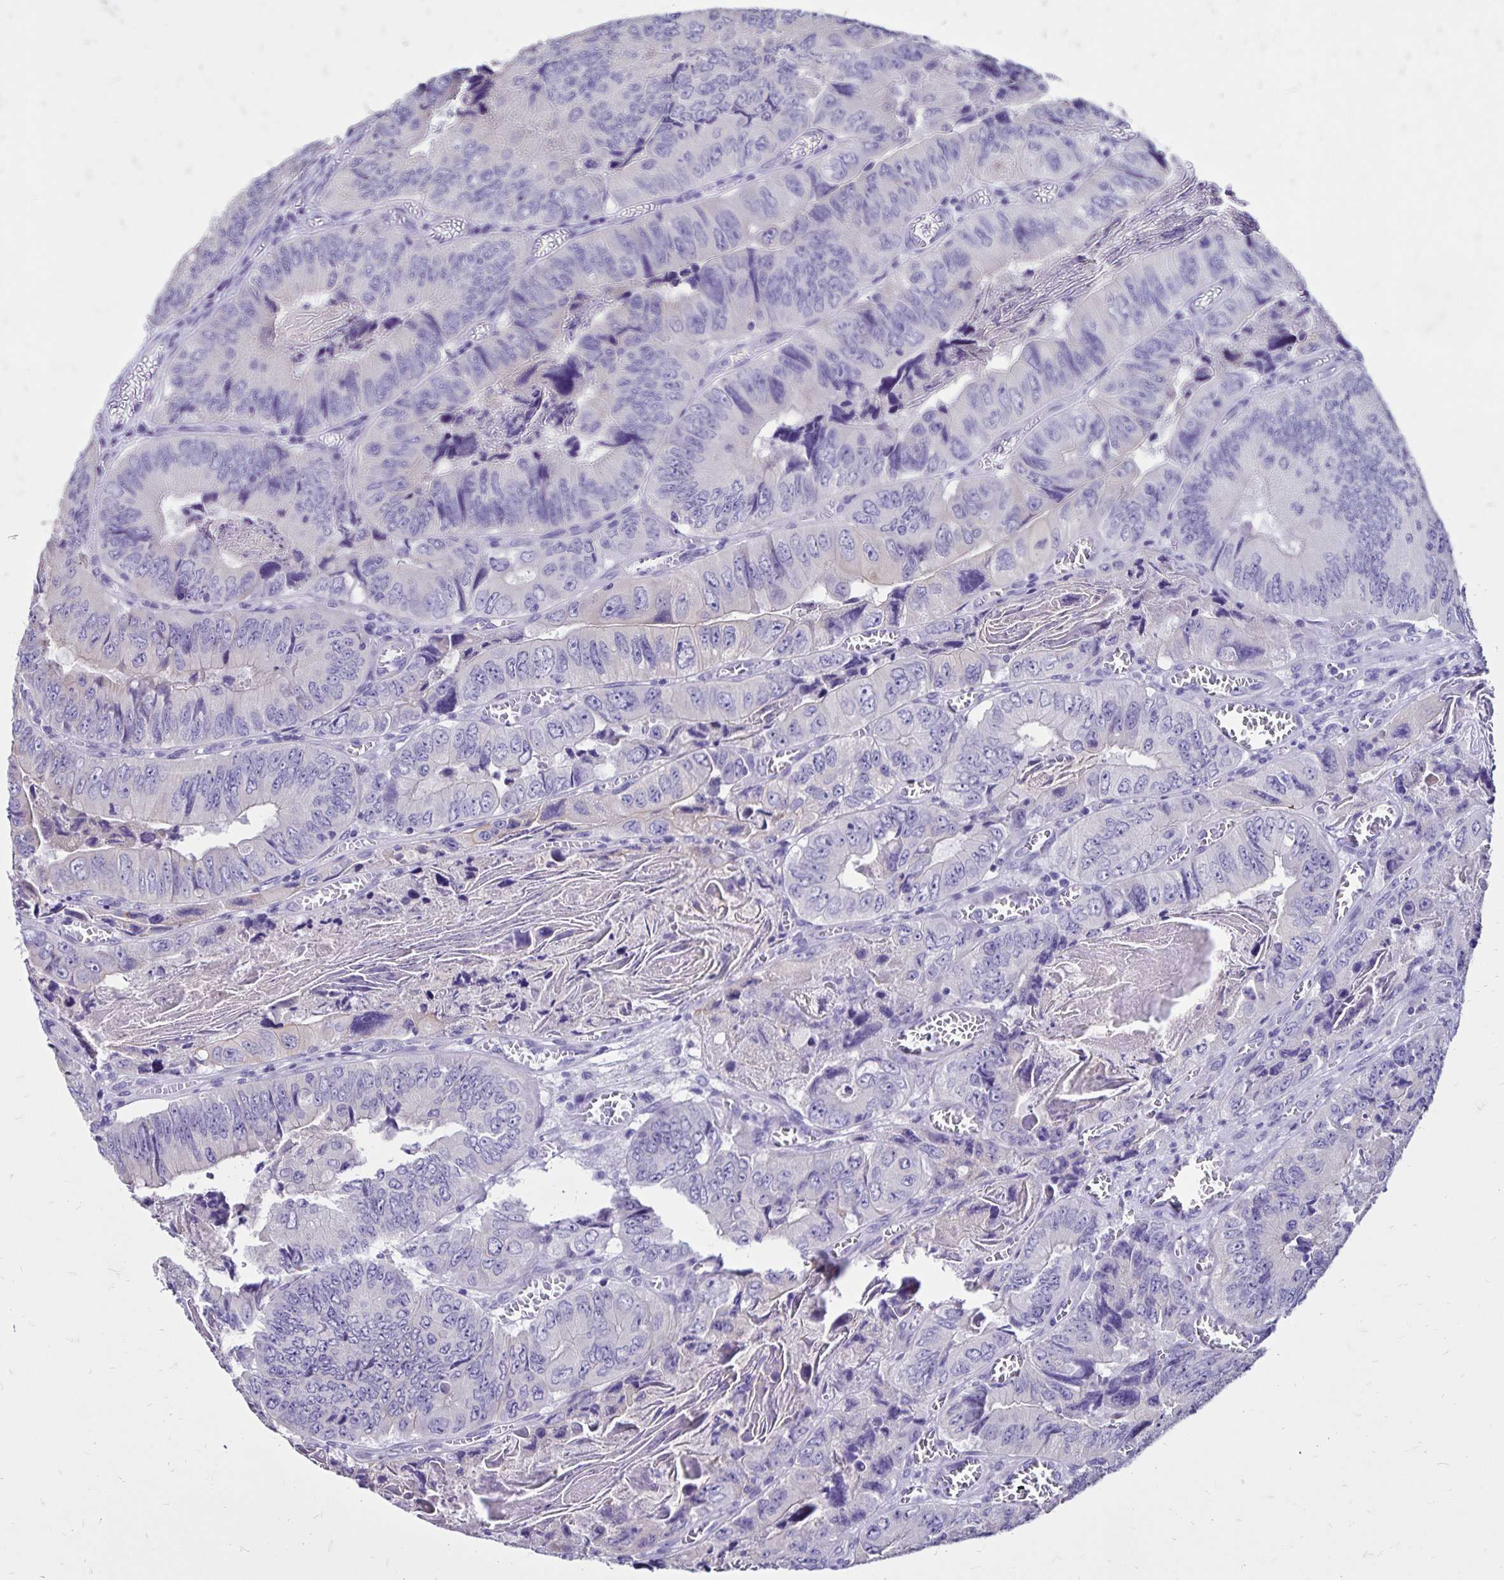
{"staining": {"intensity": "negative", "quantity": "none", "location": "none"}, "tissue": "colorectal cancer", "cell_type": "Tumor cells", "image_type": "cancer", "snomed": [{"axis": "morphology", "description": "Adenocarcinoma, NOS"}, {"axis": "topography", "description": "Colon"}], "caption": "Immunohistochemistry (IHC) micrograph of neoplastic tissue: human colorectal adenocarcinoma stained with DAB (3,3'-diaminobenzidine) displays no significant protein expression in tumor cells. (Brightfield microscopy of DAB (3,3'-diaminobenzidine) IHC at high magnification).", "gene": "EVPL", "patient": {"sex": "female", "age": 84}}